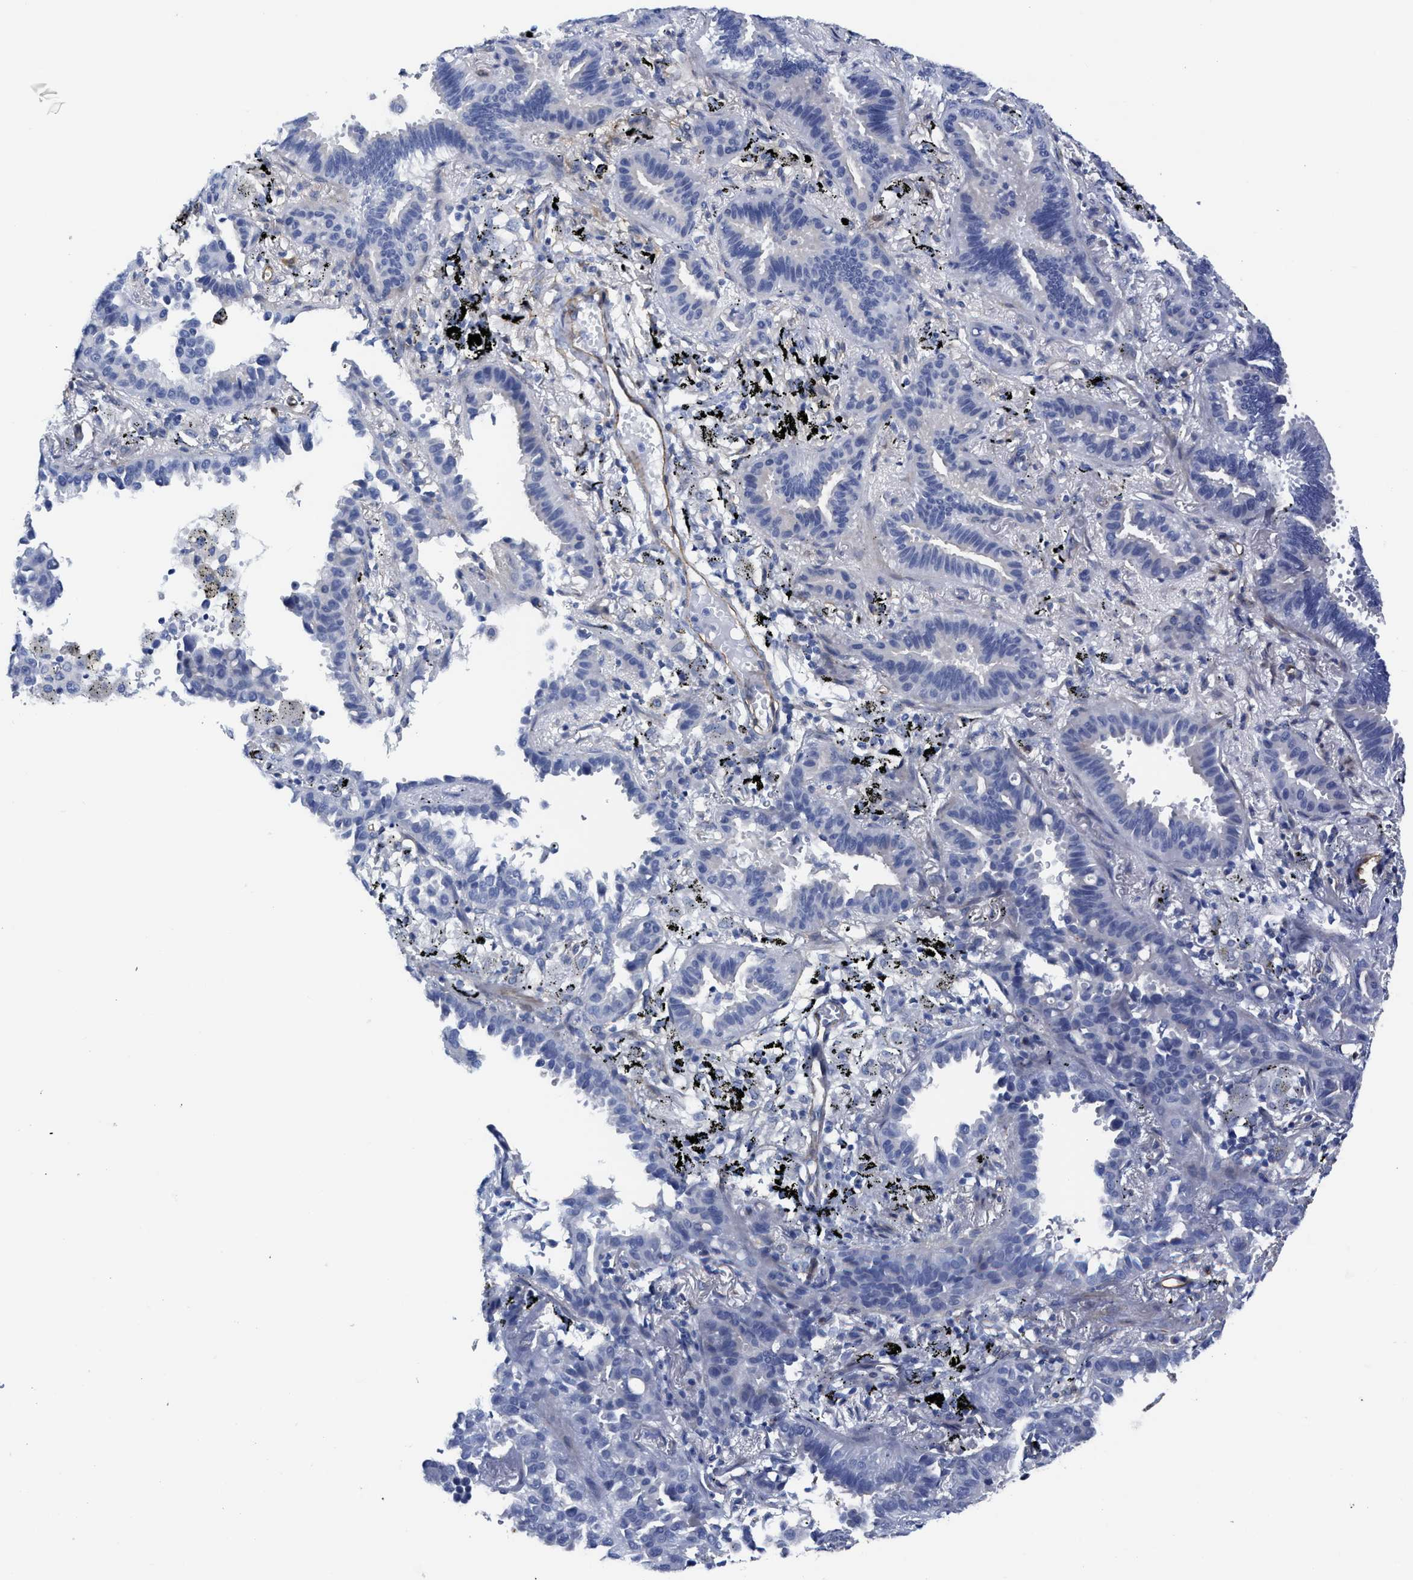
{"staining": {"intensity": "negative", "quantity": "none", "location": "none"}, "tissue": "lung cancer", "cell_type": "Tumor cells", "image_type": "cancer", "snomed": [{"axis": "morphology", "description": "Normal tissue, NOS"}, {"axis": "morphology", "description": "Adenocarcinoma, NOS"}, {"axis": "topography", "description": "Lung"}], "caption": "This is an IHC photomicrograph of lung cancer (adenocarcinoma). There is no expression in tumor cells.", "gene": "TUB", "patient": {"sex": "male", "age": 59}}